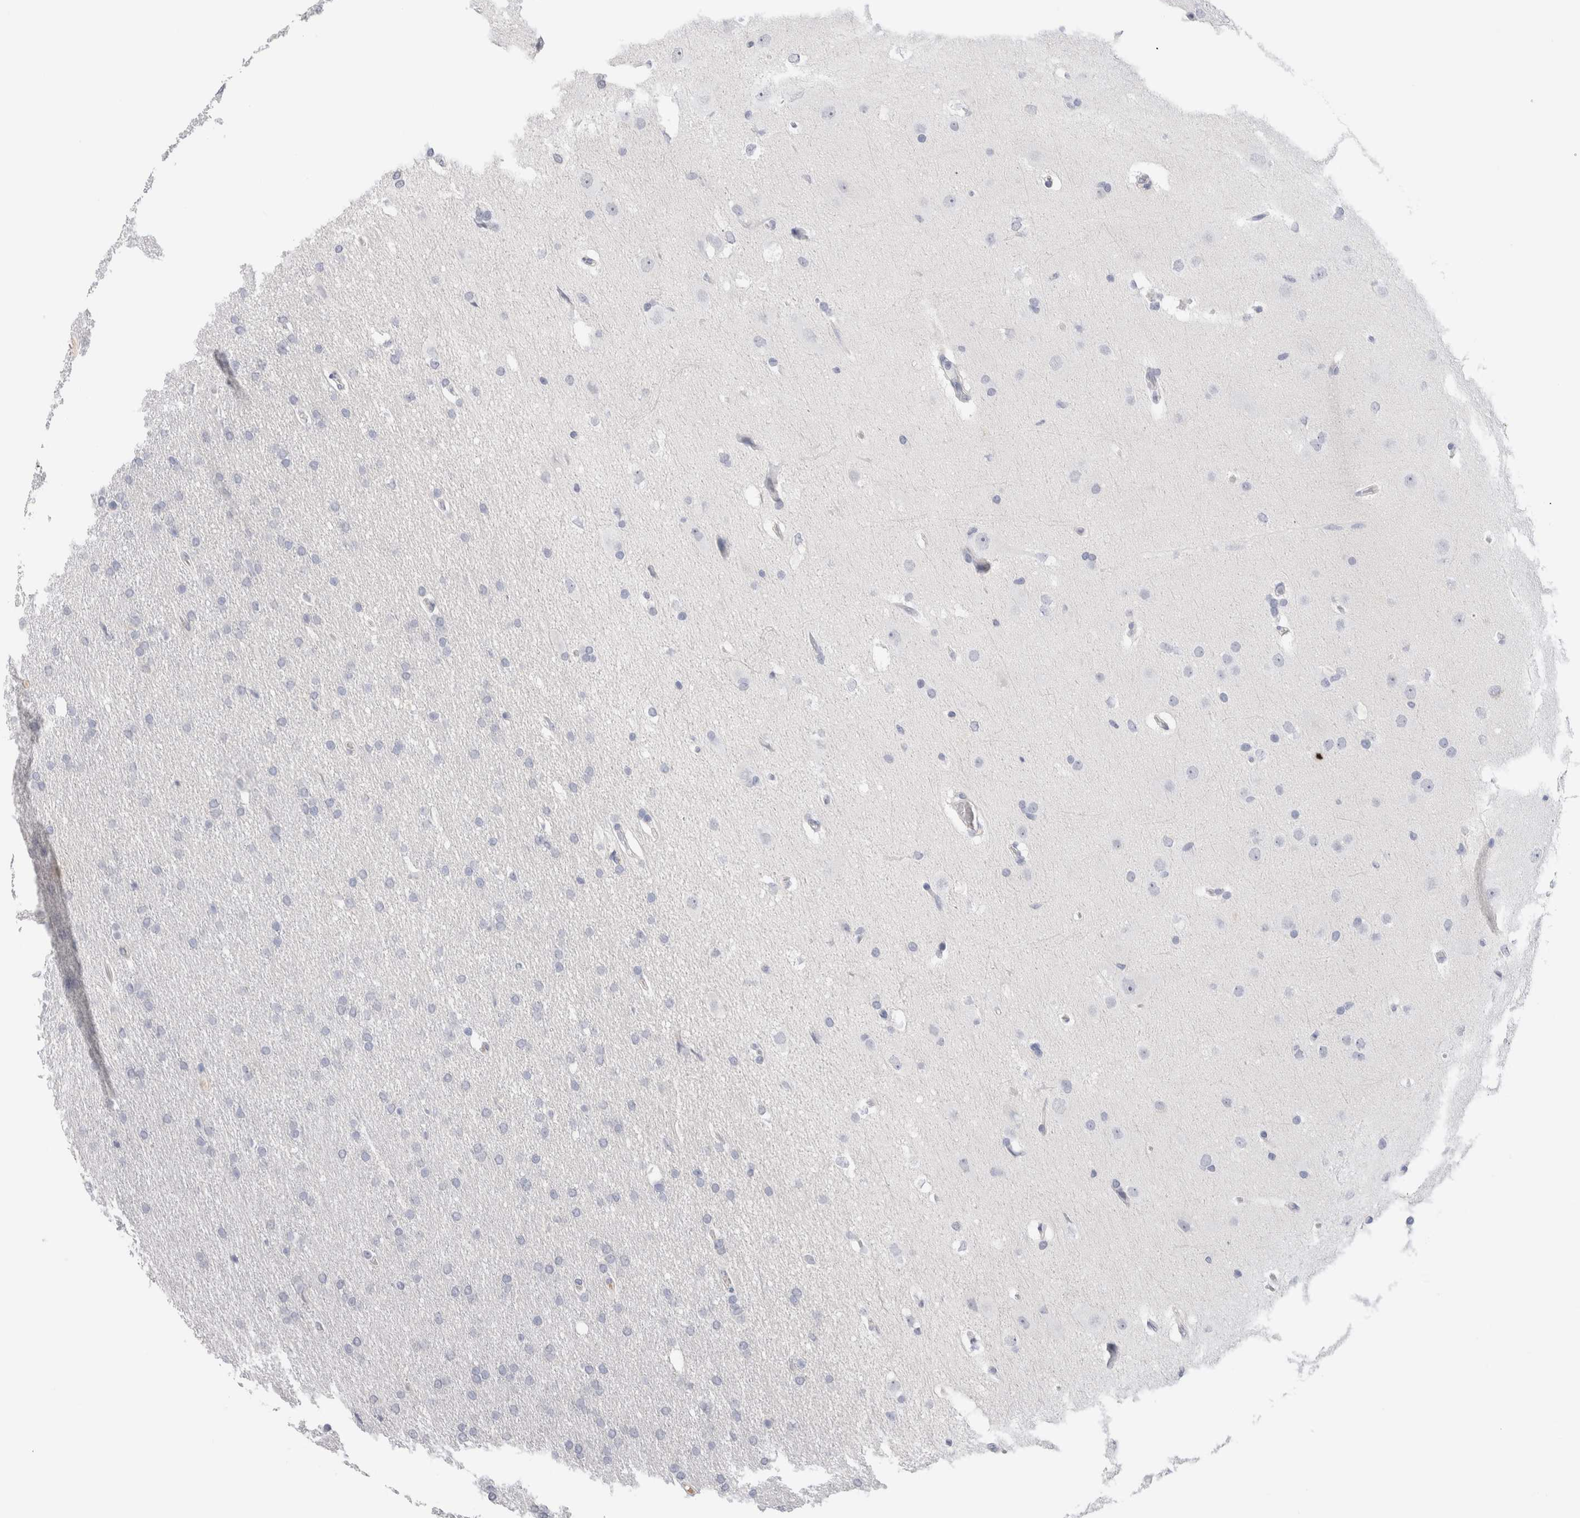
{"staining": {"intensity": "negative", "quantity": "none", "location": "none"}, "tissue": "glioma", "cell_type": "Tumor cells", "image_type": "cancer", "snomed": [{"axis": "morphology", "description": "Glioma, malignant, Low grade"}, {"axis": "topography", "description": "Brain"}], "caption": "DAB (3,3'-diaminobenzidine) immunohistochemical staining of glioma demonstrates no significant staining in tumor cells. The staining is performed using DAB (3,3'-diaminobenzidine) brown chromogen with nuclei counter-stained in using hematoxylin.", "gene": "LAMP3", "patient": {"sex": "female", "age": 37}}